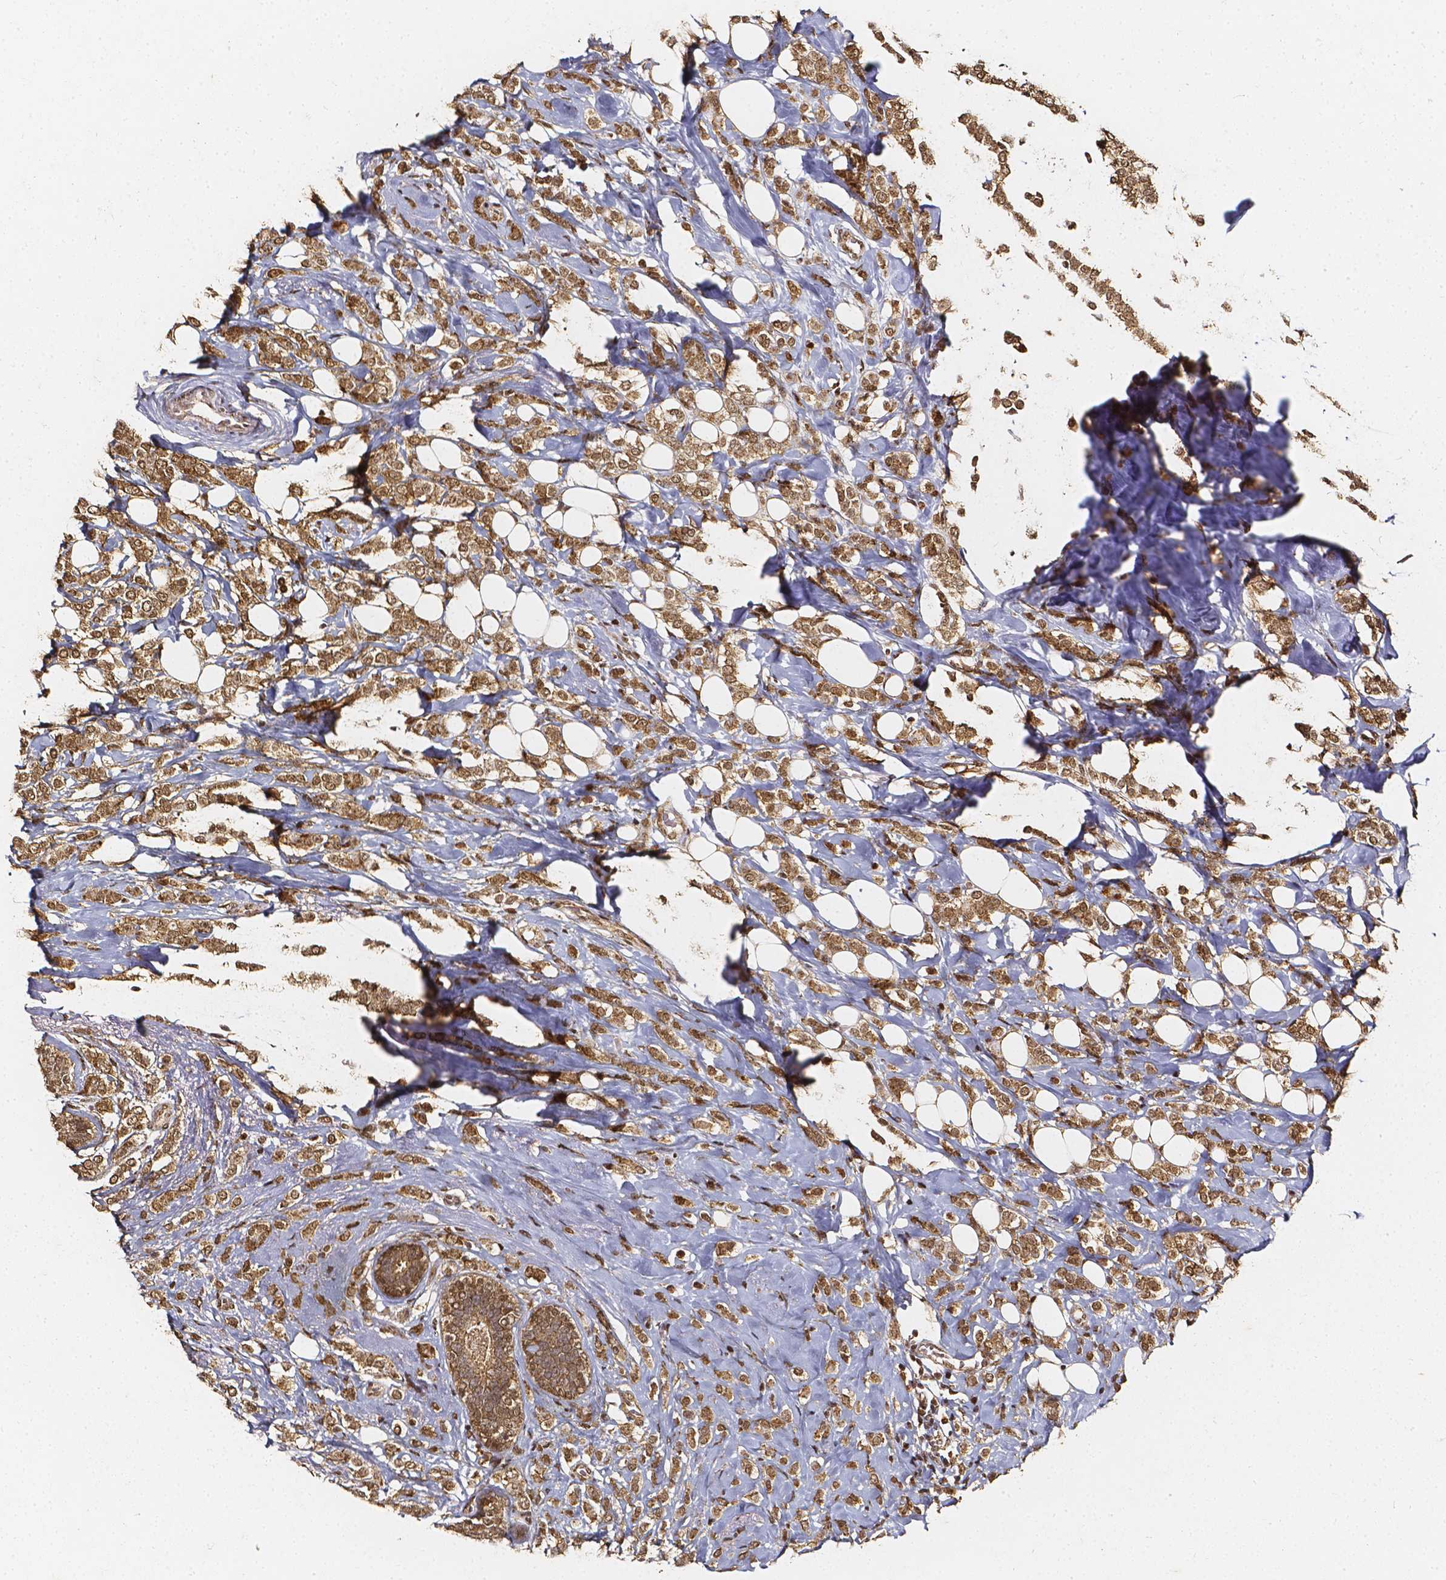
{"staining": {"intensity": "moderate", "quantity": ">75%", "location": "cytoplasmic/membranous,nuclear"}, "tissue": "breast cancer", "cell_type": "Tumor cells", "image_type": "cancer", "snomed": [{"axis": "morphology", "description": "Lobular carcinoma"}, {"axis": "topography", "description": "Breast"}], "caption": "Approximately >75% of tumor cells in breast cancer (lobular carcinoma) reveal moderate cytoplasmic/membranous and nuclear protein expression as visualized by brown immunohistochemical staining.", "gene": "SMN1", "patient": {"sex": "female", "age": 49}}